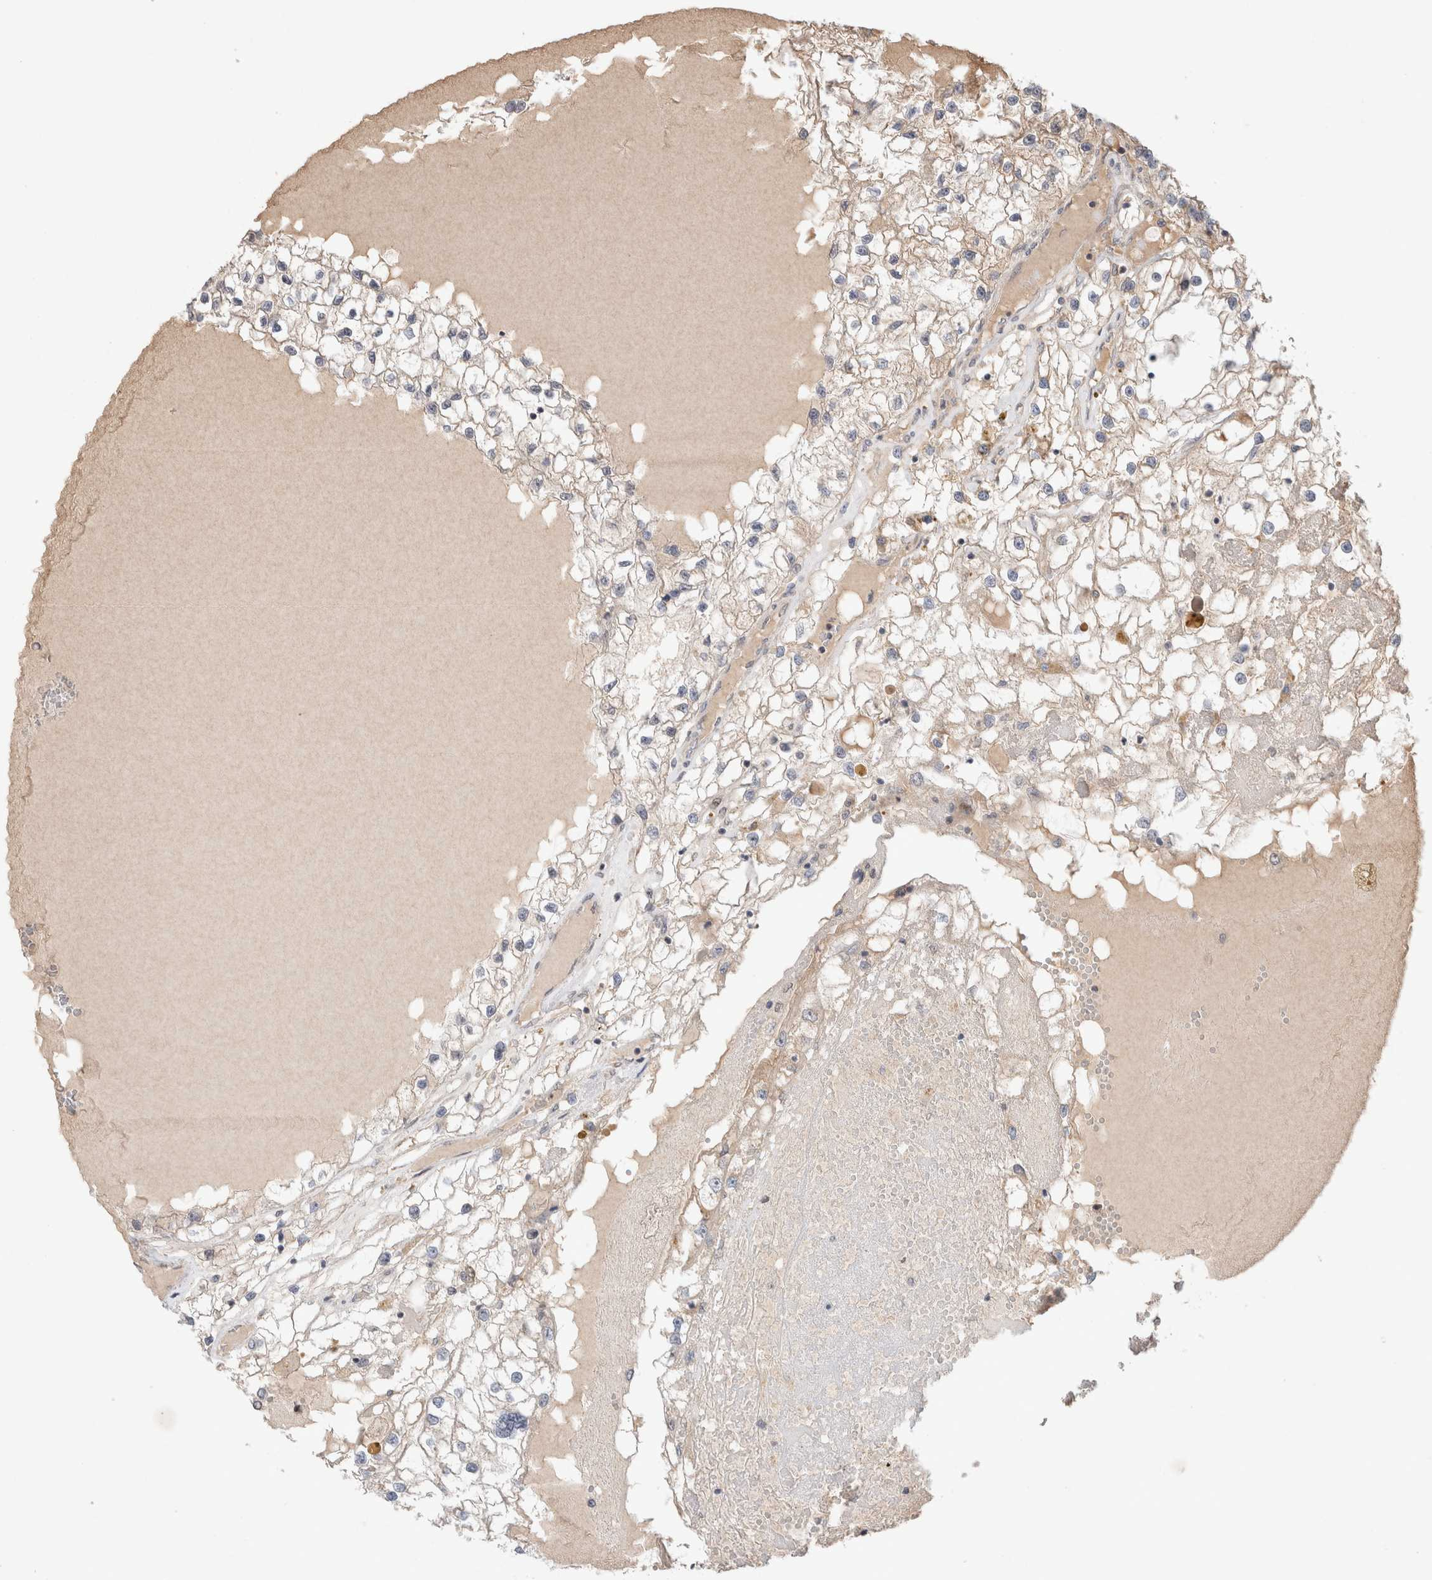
{"staining": {"intensity": "negative", "quantity": "none", "location": "none"}, "tissue": "renal cancer", "cell_type": "Tumor cells", "image_type": "cancer", "snomed": [{"axis": "morphology", "description": "Adenocarcinoma, NOS"}, {"axis": "topography", "description": "Kidney"}], "caption": "IHC histopathology image of adenocarcinoma (renal) stained for a protein (brown), which displays no positivity in tumor cells.", "gene": "SYDE2", "patient": {"sex": "male", "age": 68}}